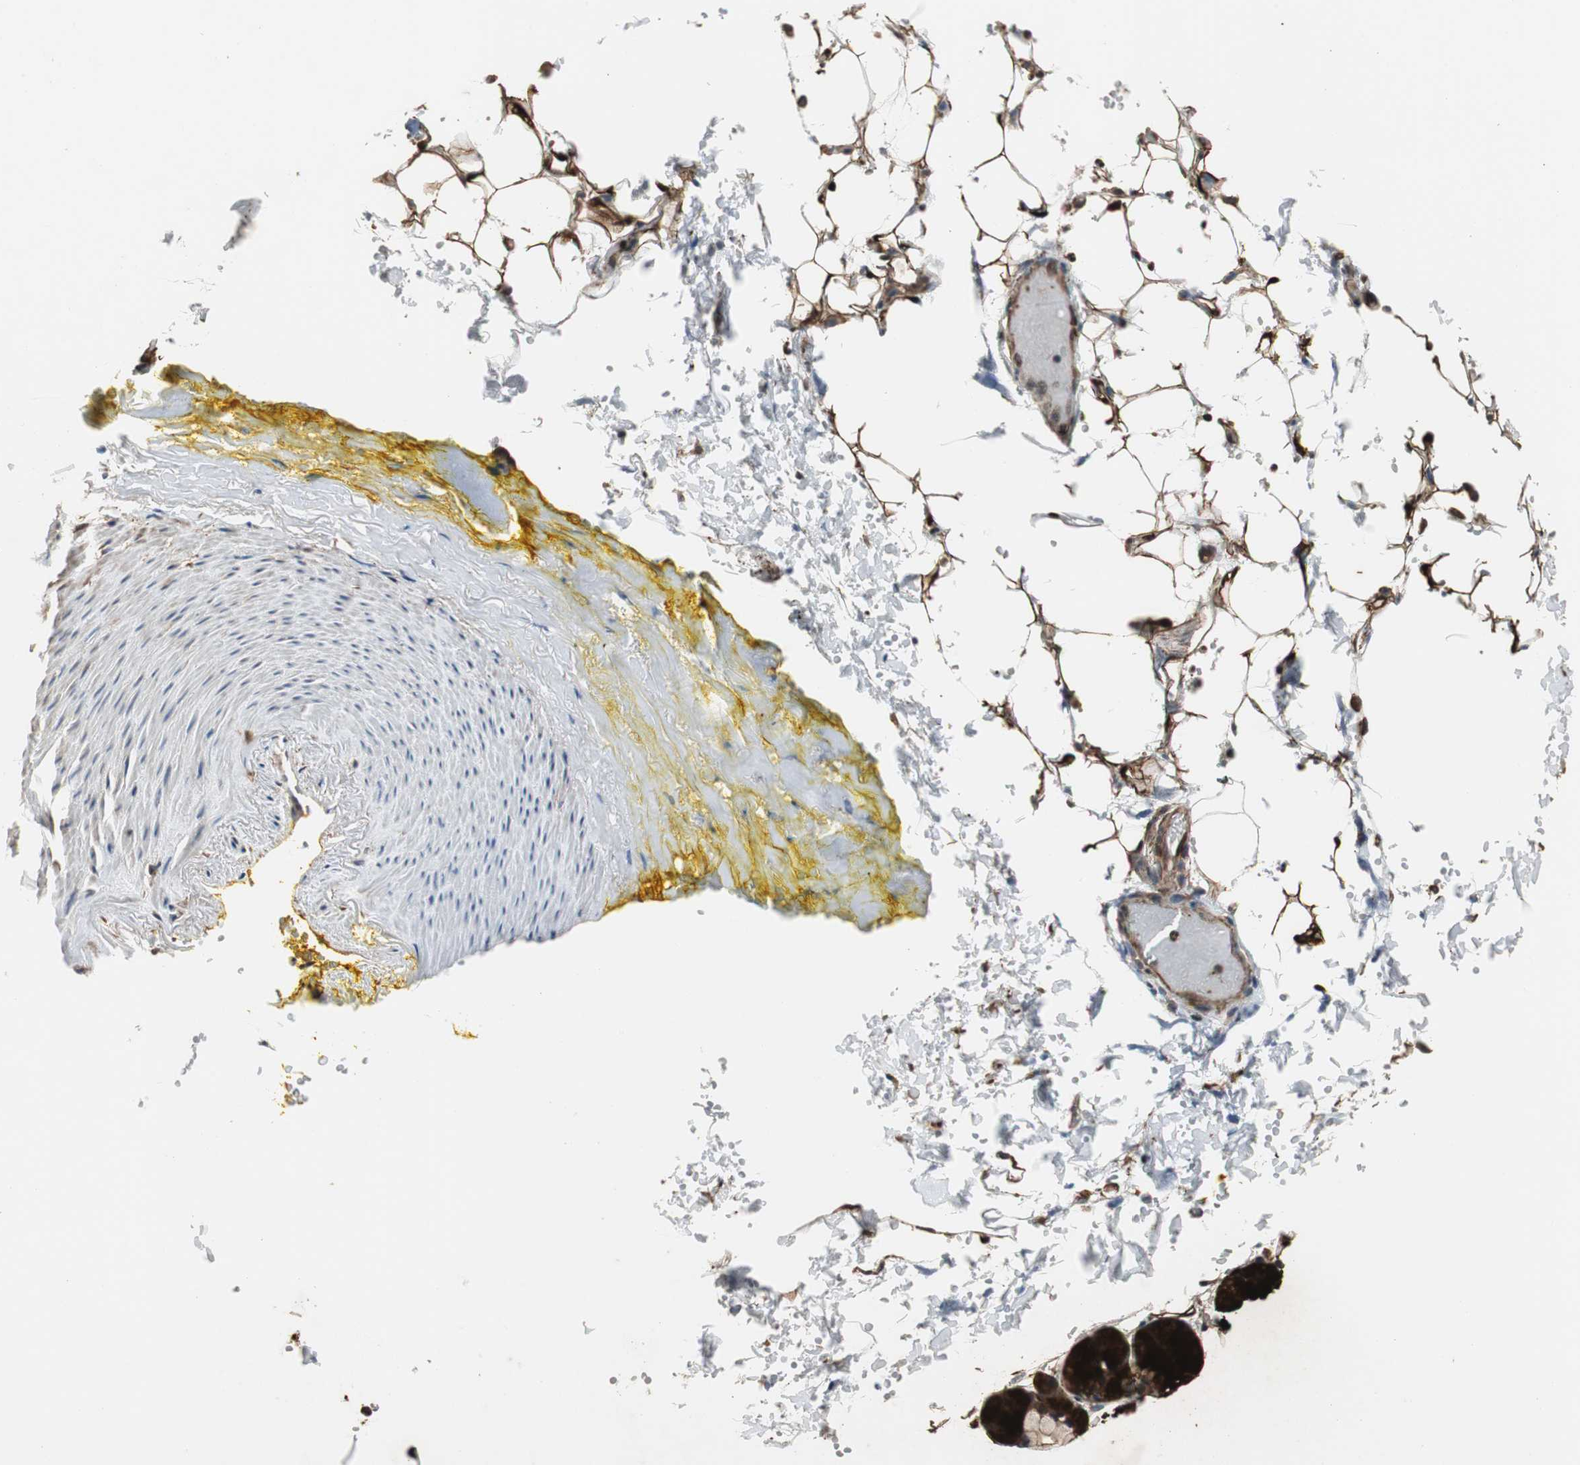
{"staining": {"intensity": "strong", "quantity": ">75%", "location": "cytoplasmic/membranous"}, "tissue": "salivary gland", "cell_type": "Glandular cells", "image_type": "normal", "snomed": [{"axis": "morphology", "description": "Normal tissue, NOS"}, {"axis": "topography", "description": "Skeletal muscle"}, {"axis": "topography", "description": "Oral tissue"}, {"axis": "topography", "description": "Salivary gland"}, {"axis": "topography", "description": "Peripheral nerve tissue"}], "caption": "Immunohistochemical staining of benign salivary gland displays strong cytoplasmic/membranous protein expression in approximately >75% of glandular cells.", "gene": "PTPN11", "patient": {"sex": "male", "age": 54}}